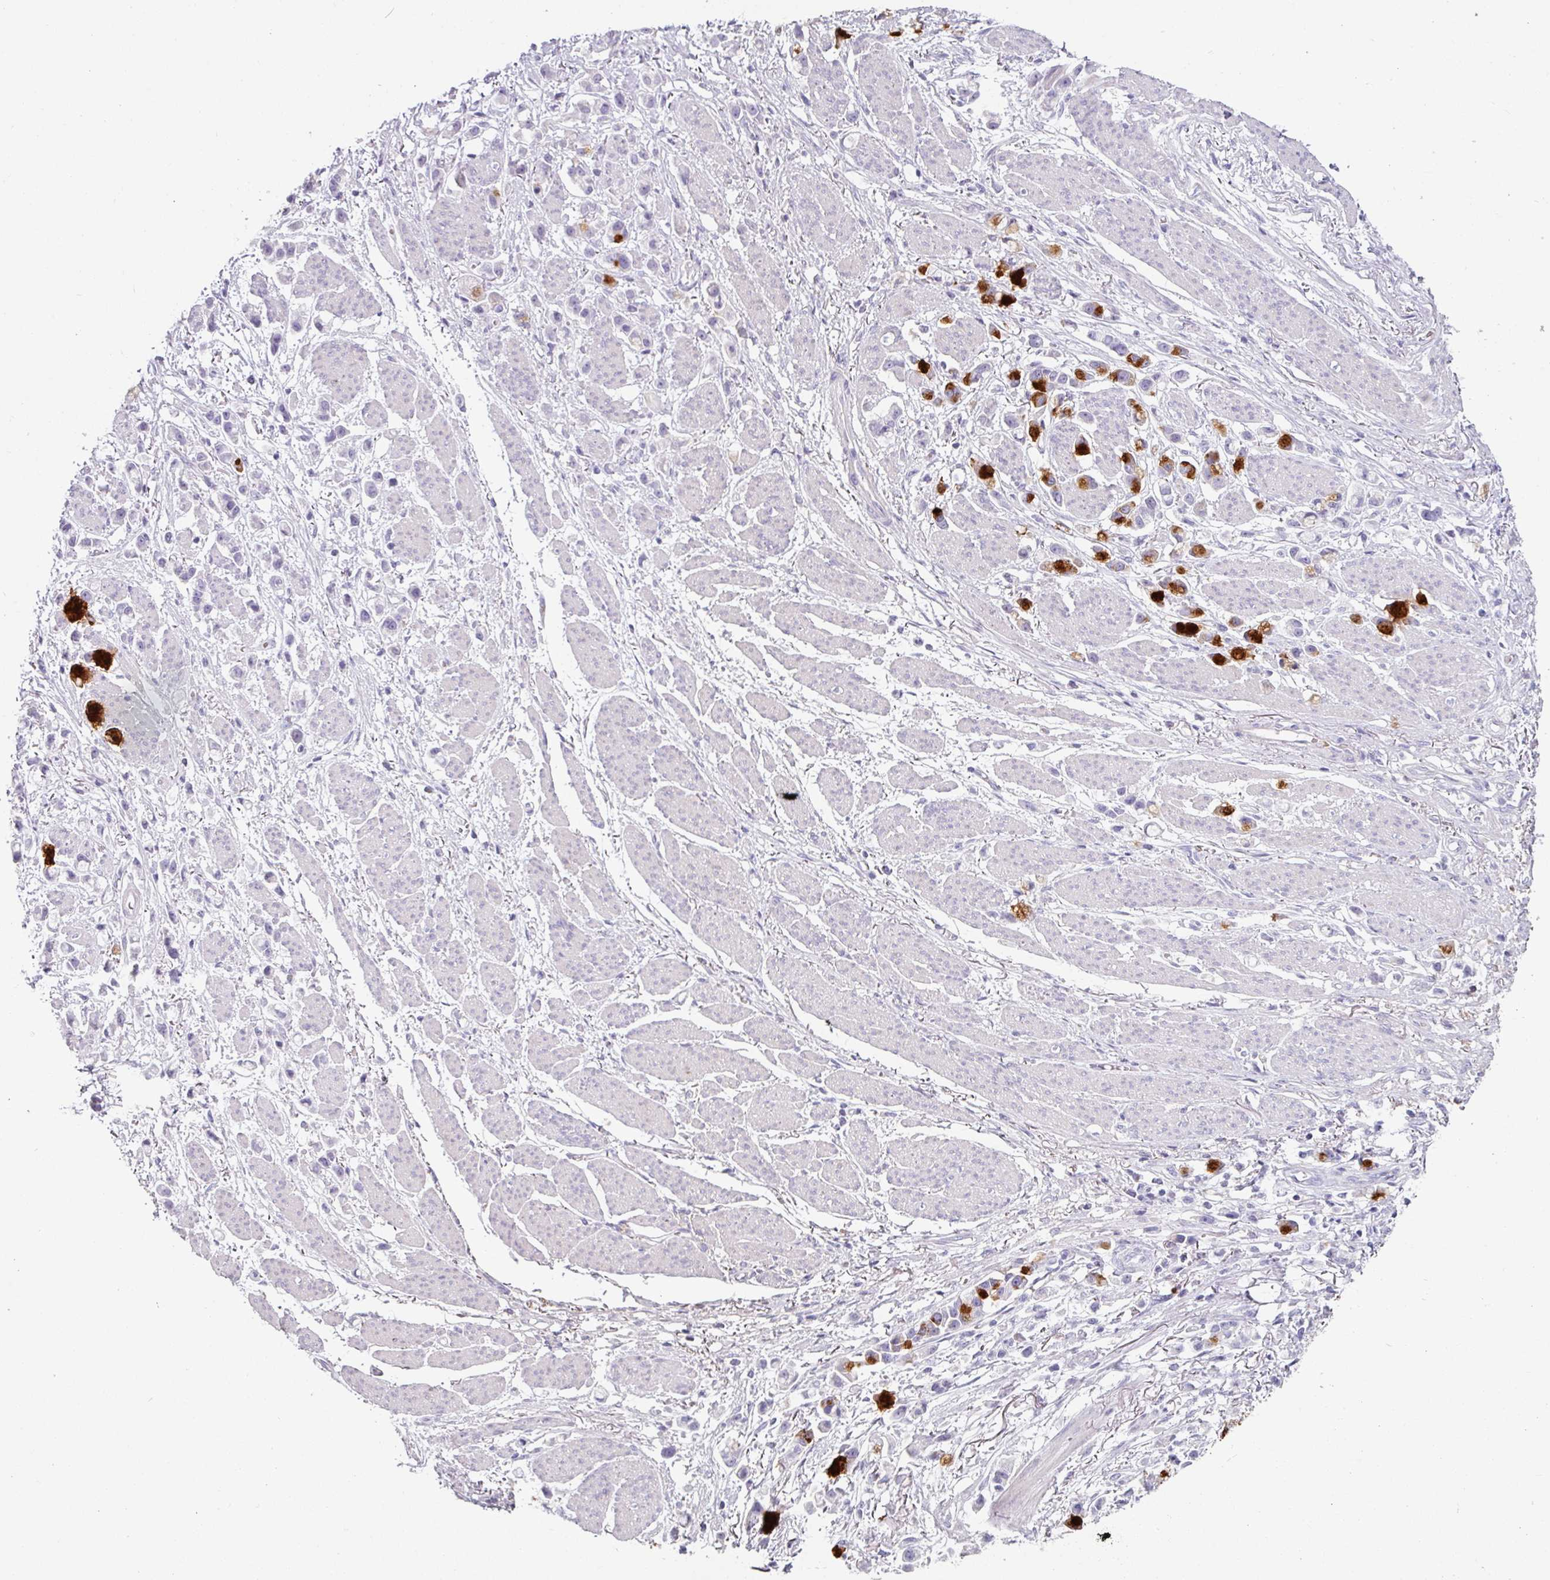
{"staining": {"intensity": "strong", "quantity": "25%-75%", "location": "cytoplasmic/membranous"}, "tissue": "stomach cancer", "cell_type": "Tumor cells", "image_type": "cancer", "snomed": [{"axis": "morphology", "description": "Adenocarcinoma, NOS"}, {"axis": "topography", "description": "Stomach"}], "caption": "This histopathology image demonstrates stomach cancer stained with IHC to label a protein in brown. The cytoplasmic/membranous of tumor cells show strong positivity for the protein. Nuclei are counter-stained blue.", "gene": "CLCA1", "patient": {"sex": "female", "age": 81}}